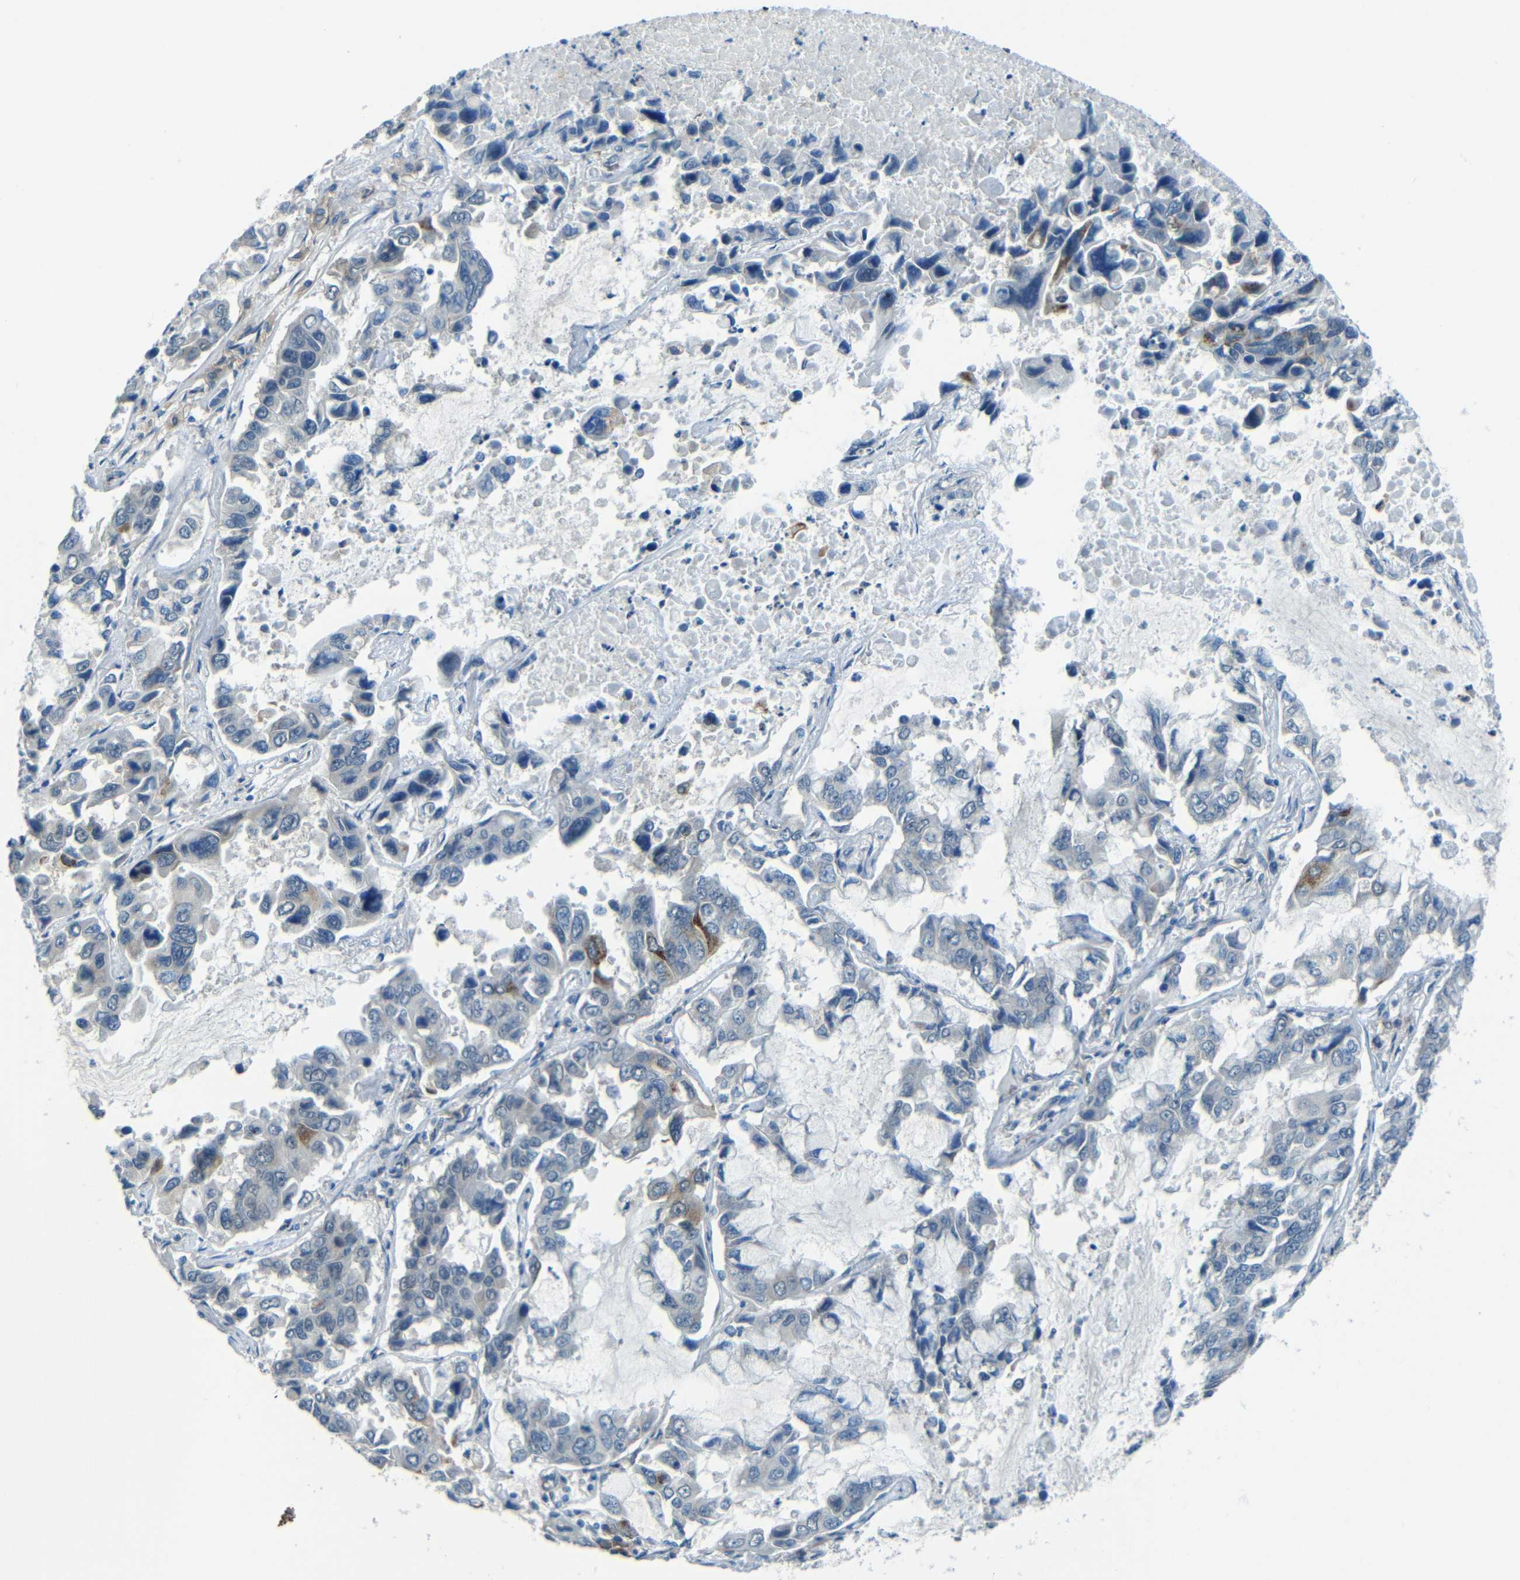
{"staining": {"intensity": "moderate", "quantity": "<25%", "location": "cytoplasmic/membranous"}, "tissue": "lung cancer", "cell_type": "Tumor cells", "image_type": "cancer", "snomed": [{"axis": "morphology", "description": "Adenocarcinoma, NOS"}, {"axis": "topography", "description": "Lung"}], "caption": "IHC micrograph of human lung cancer stained for a protein (brown), which demonstrates low levels of moderate cytoplasmic/membranous staining in about <25% of tumor cells.", "gene": "ANKRD22", "patient": {"sex": "male", "age": 64}}